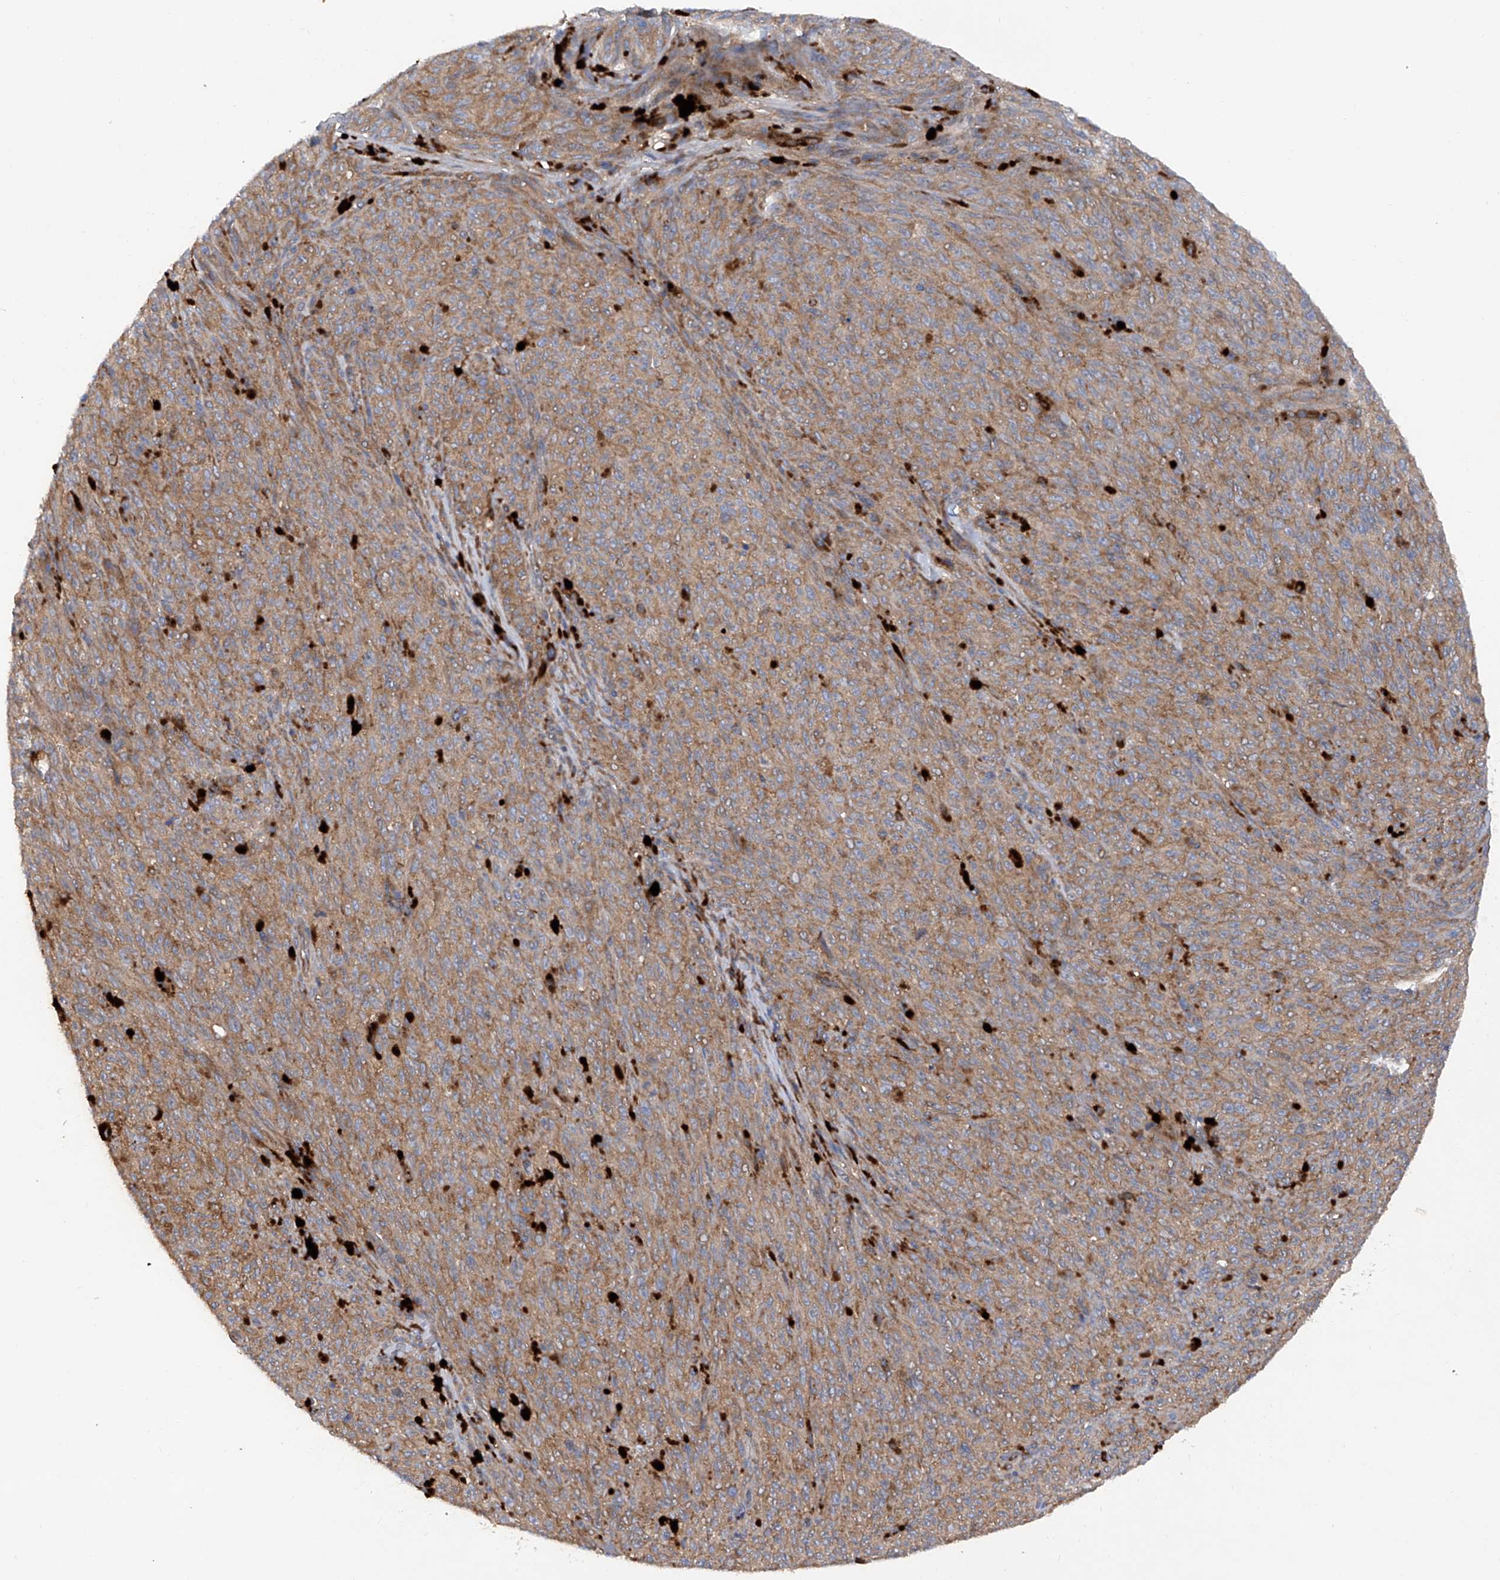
{"staining": {"intensity": "moderate", "quantity": ">75%", "location": "cytoplasmic/membranous"}, "tissue": "melanoma", "cell_type": "Tumor cells", "image_type": "cancer", "snomed": [{"axis": "morphology", "description": "Malignant melanoma, NOS"}, {"axis": "topography", "description": "Skin"}], "caption": "A brown stain labels moderate cytoplasmic/membranous staining of a protein in human malignant melanoma tumor cells.", "gene": "ASCC3", "patient": {"sex": "female", "age": 82}}